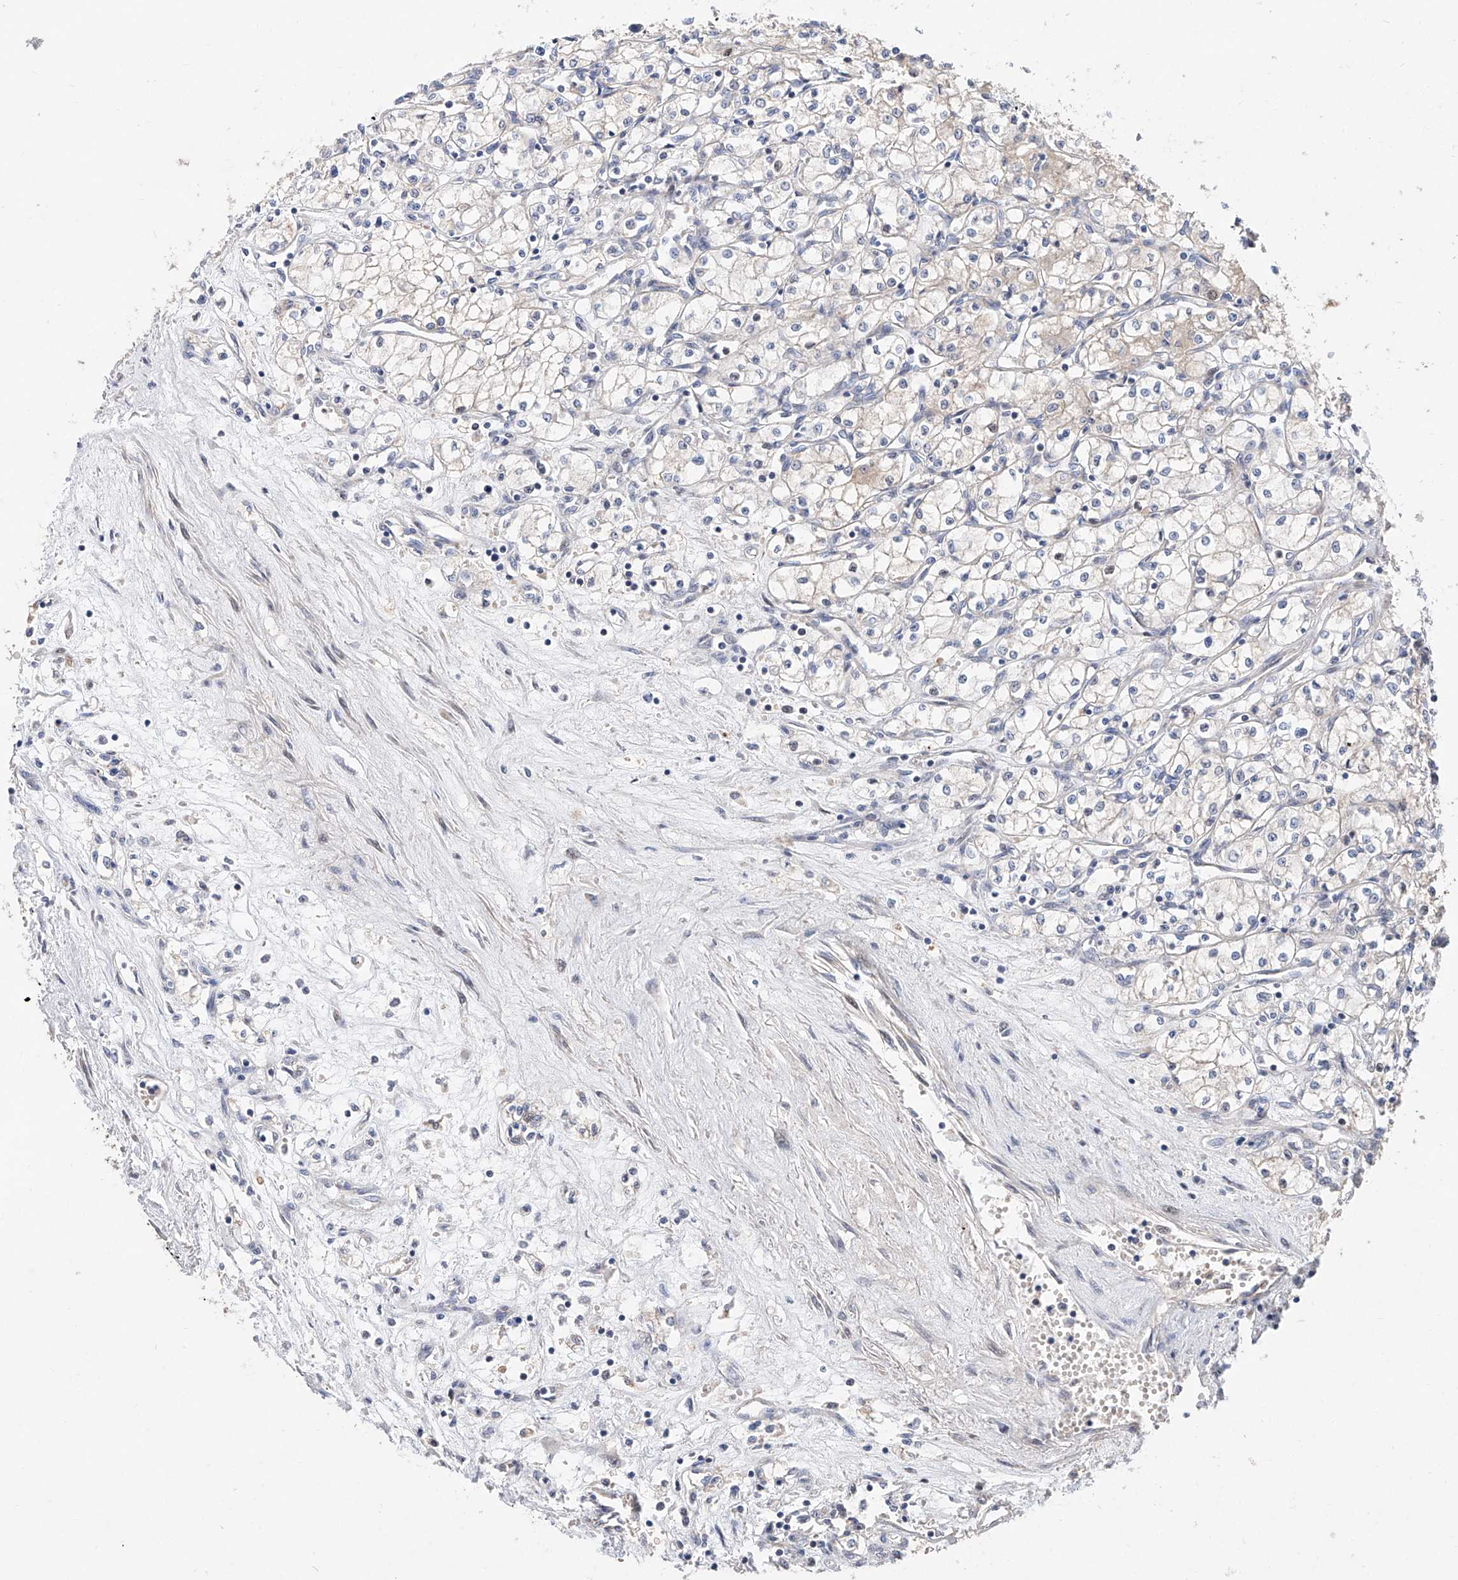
{"staining": {"intensity": "negative", "quantity": "none", "location": "none"}, "tissue": "renal cancer", "cell_type": "Tumor cells", "image_type": "cancer", "snomed": [{"axis": "morphology", "description": "Adenocarcinoma, NOS"}, {"axis": "topography", "description": "Kidney"}], "caption": "High magnification brightfield microscopy of renal cancer stained with DAB (brown) and counterstained with hematoxylin (blue): tumor cells show no significant staining. (Stains: DAB IHC with hematoxylin counter stain, Microscopy: brightfield microscopy at high magnification).", "gene": "FUCA2", "patient": {"sex": "male", "age": 59}}